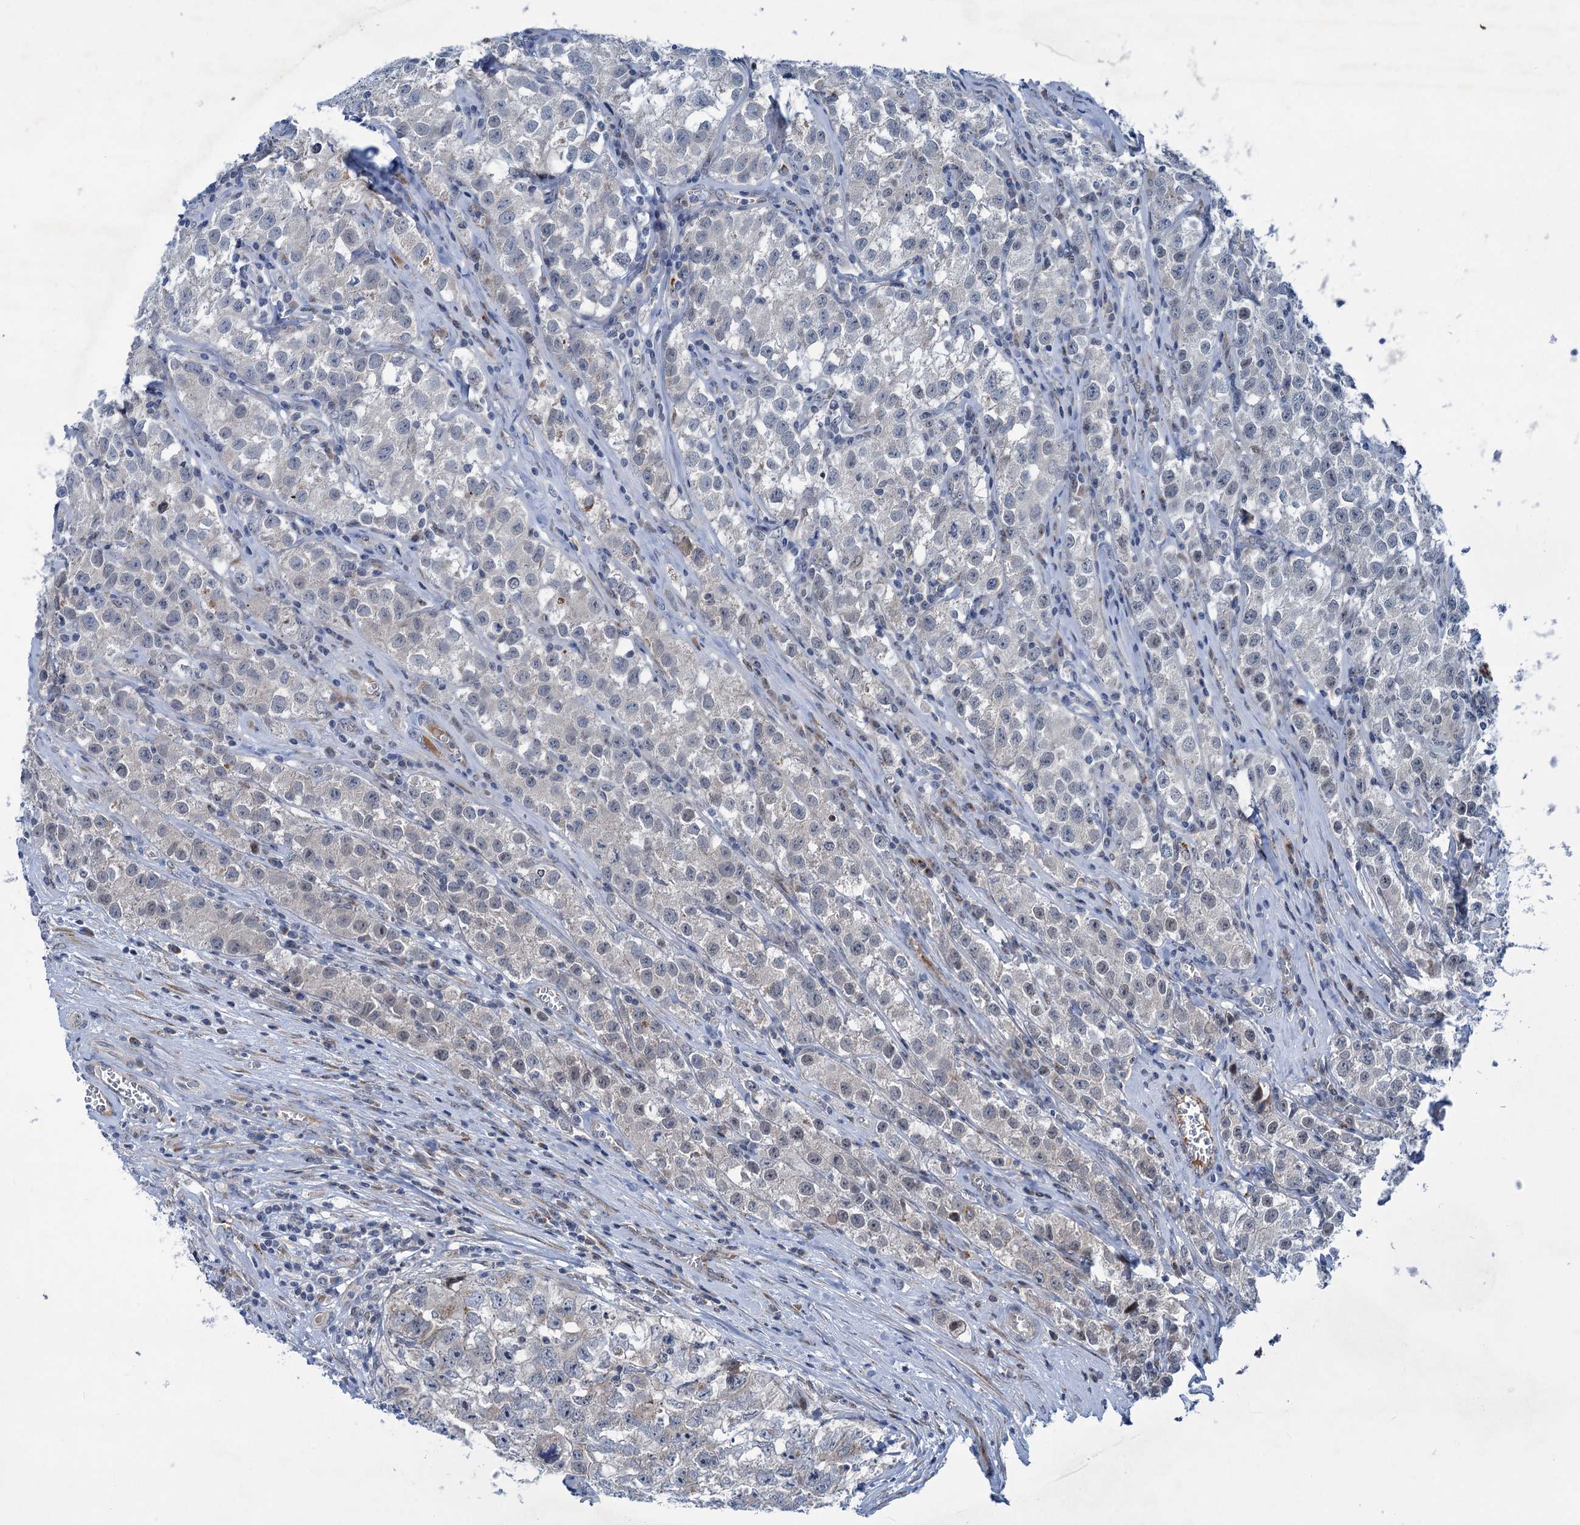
{"staining": {"intensity": "negative", "quantity": "none", "location": "none"}, "tissue": "testis cancer", "cell_type": "Tumor cells", "image_type": "cancer", "snomed": [{"axis": "morphology", "description": "Seminoma, NOS"}, {"axis": "morphology", "description": "Carcinoma, Embryonal, NOS"}, {"axis": "topography", "description": "Testis"}], "caption": "This is an immunohistochemistry (IHC) photomicrograph of testis cancer. There is no staining in tumor cells.", "gene": "ELP4", "patient": {"sex": "male", "age": 43}}